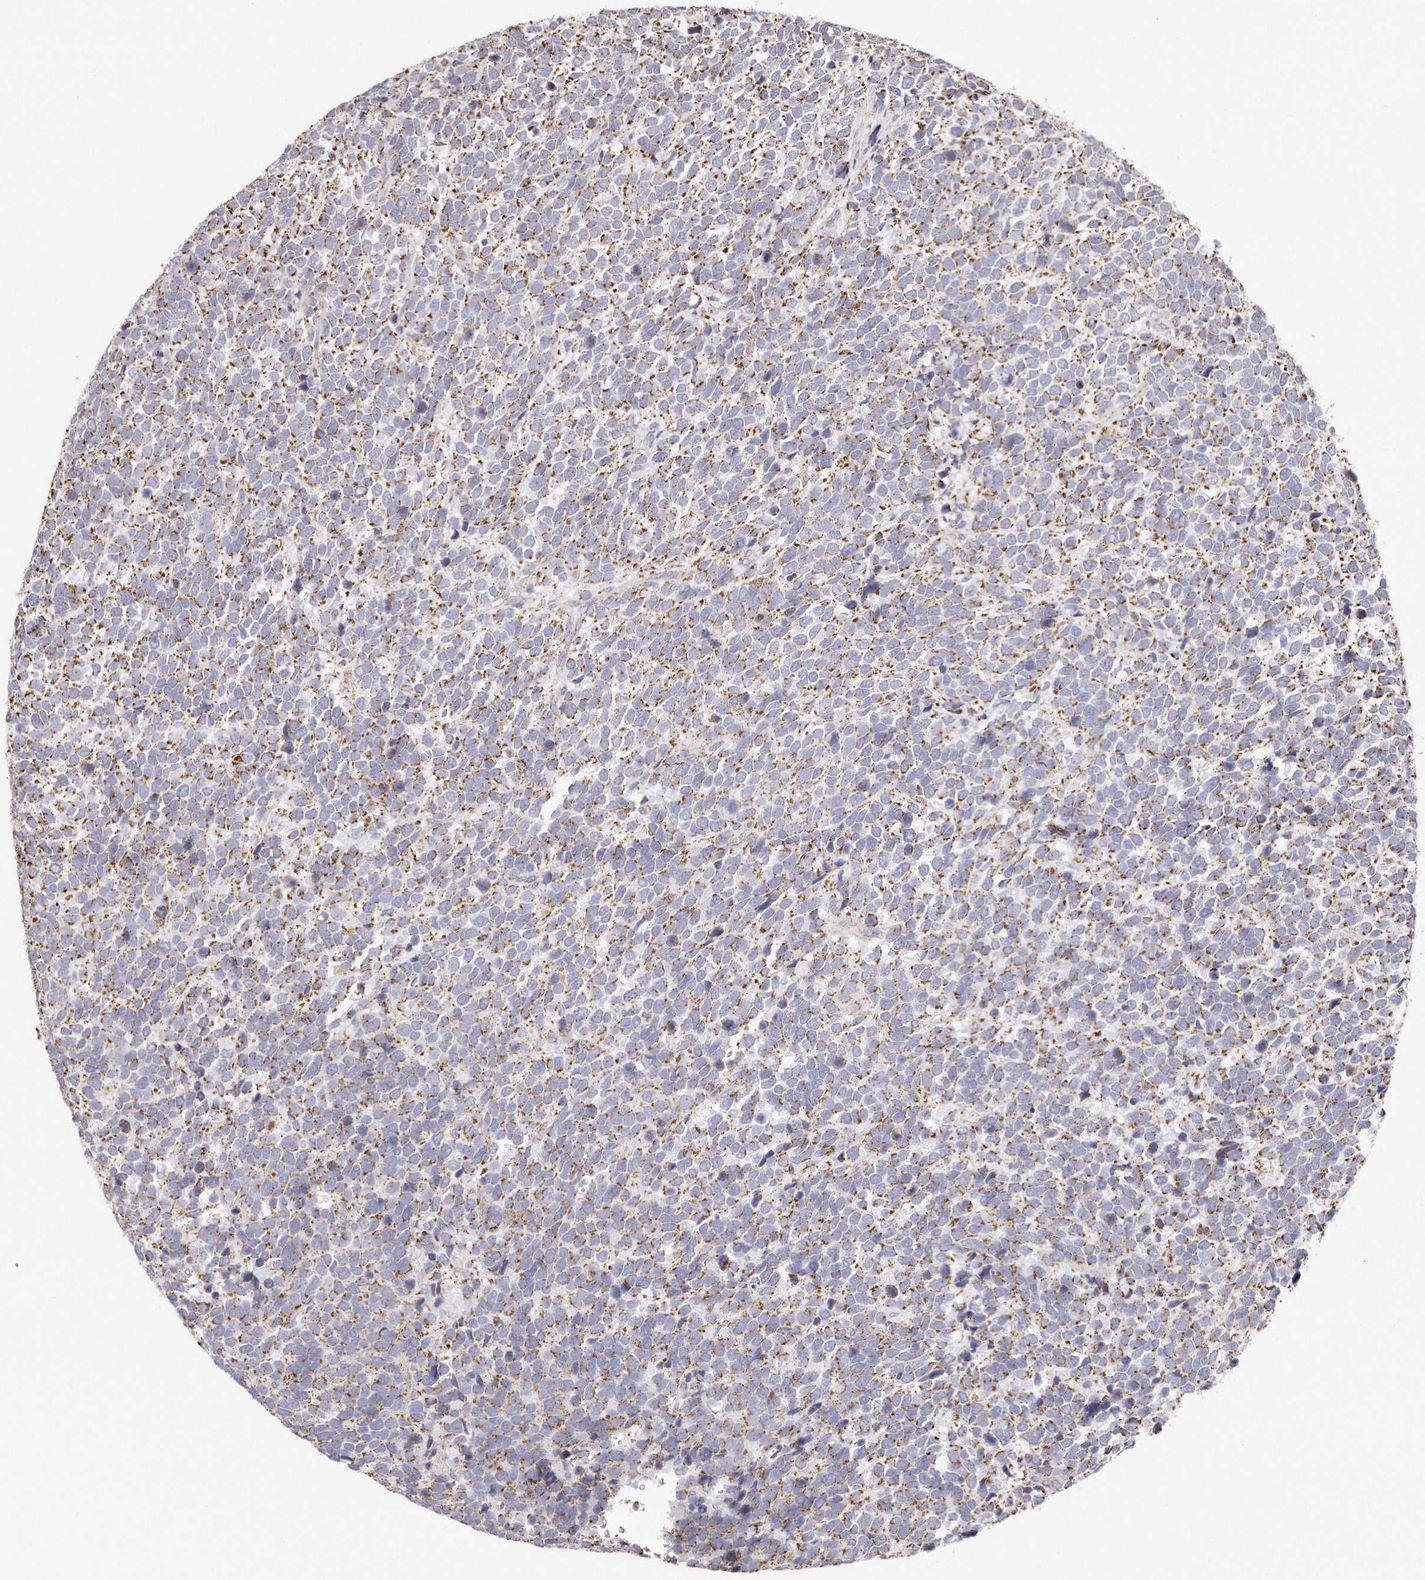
{"staining": {"intensity": "moderate", "quantity": ">75%", "location": "cytoplasmic/membranous"}, "tissue": "urothelial cancer", "cell_type": "Tumor cells", "image_type": "cancer", "snomed": [{"axis": "morphology", "description": "Urothelial carcinoma, High grade"}, {"axis": "topography", "description": "Urinary bladder"}], "caption": "Urothelial cancer stained with DAB immunohistochemistry shows medium levels of moderate cytoplasmic/membranous expression in approximately >75% of tumor cells.", "gene": "RTKN", "patient": {"sex": "female", "age": 82}}